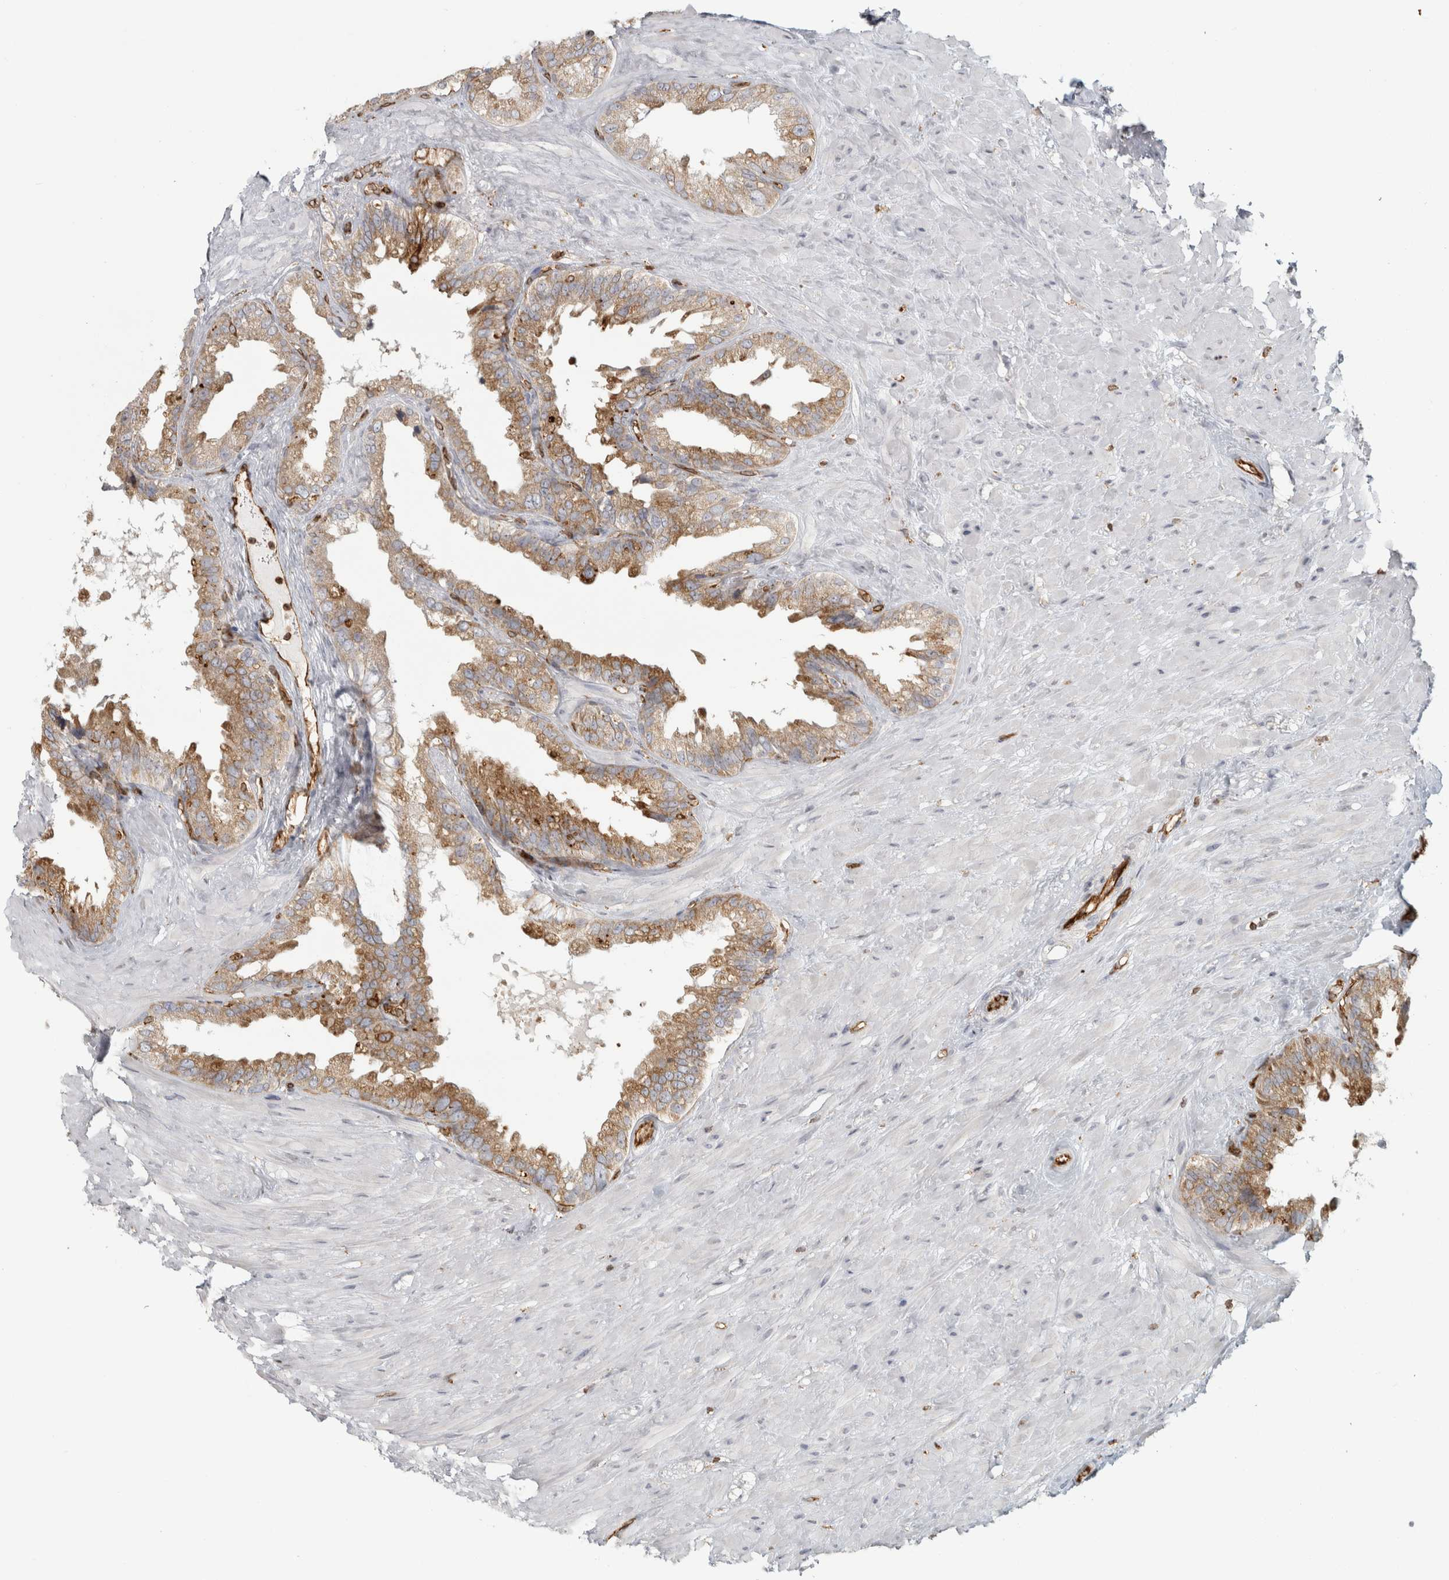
{"staining": {"intensity": "moderate", "quantity": "25%-75%", "location": "cytoplasmic/membranous"}, "tissue": "seminal vesicle", "cell_type": "Glandular cells", "image_type": "normal", "snomed": [{"axis": "morphology", "description": "Normal tissue, NOS"}, {"axis": "topography", "description": "Seminal veicle"}], "caption": "Glandular cells demonstrate moderate cytoplasmic/membranous staining in about 25%-75% of cells in benign seminal vesicle. The staining is performed using DAB (3,3'-diaminobenzidine) brown chromogen to label protein expression. The nuclei are counter-stained blue using hematoxylin.", "gene": "HLA", "patient": {"sex": "male", "age": 80}}